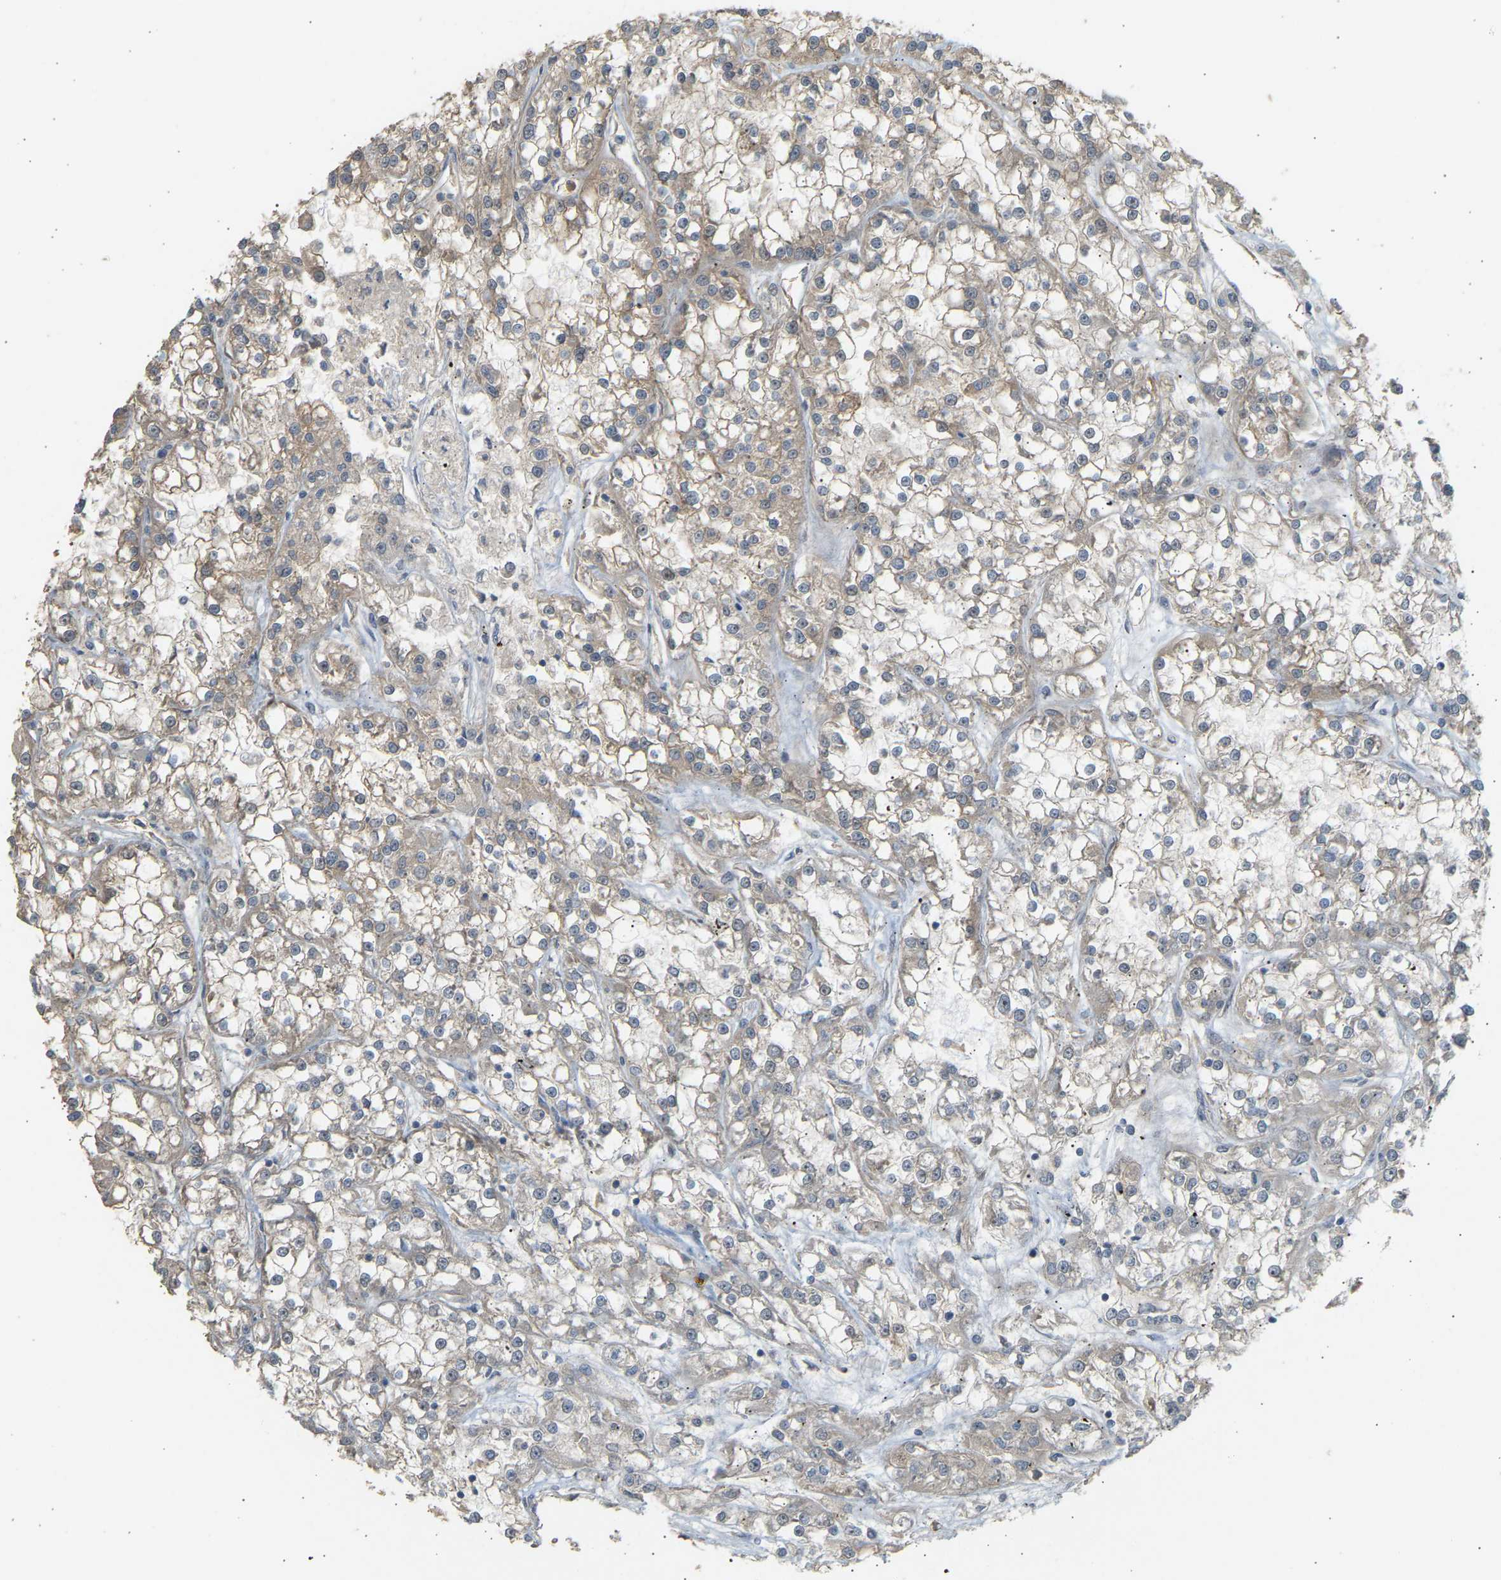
{"staining": {"intensity": "negative", "quantity": "none", "location": "none"}, "tissue": "renal cancer", "cell_type": "Tumor cells", "image_type": "cancer", "snomed": [{"axis": "morphology", "description": "Adenocarcinoma, NOS"}, {"axis": "topography", "description": "Kidney"}], "caption": "This image is of renal adenocarcinoma stained with immunohistochemistry (IHC) to label a protein in brown with the nuclei are counter-stained blue. There is no expression in tumor cells. Nuclei are stained in blue.", "gene": "RGL1", "patient": {"sex": "female", "age": 52}}